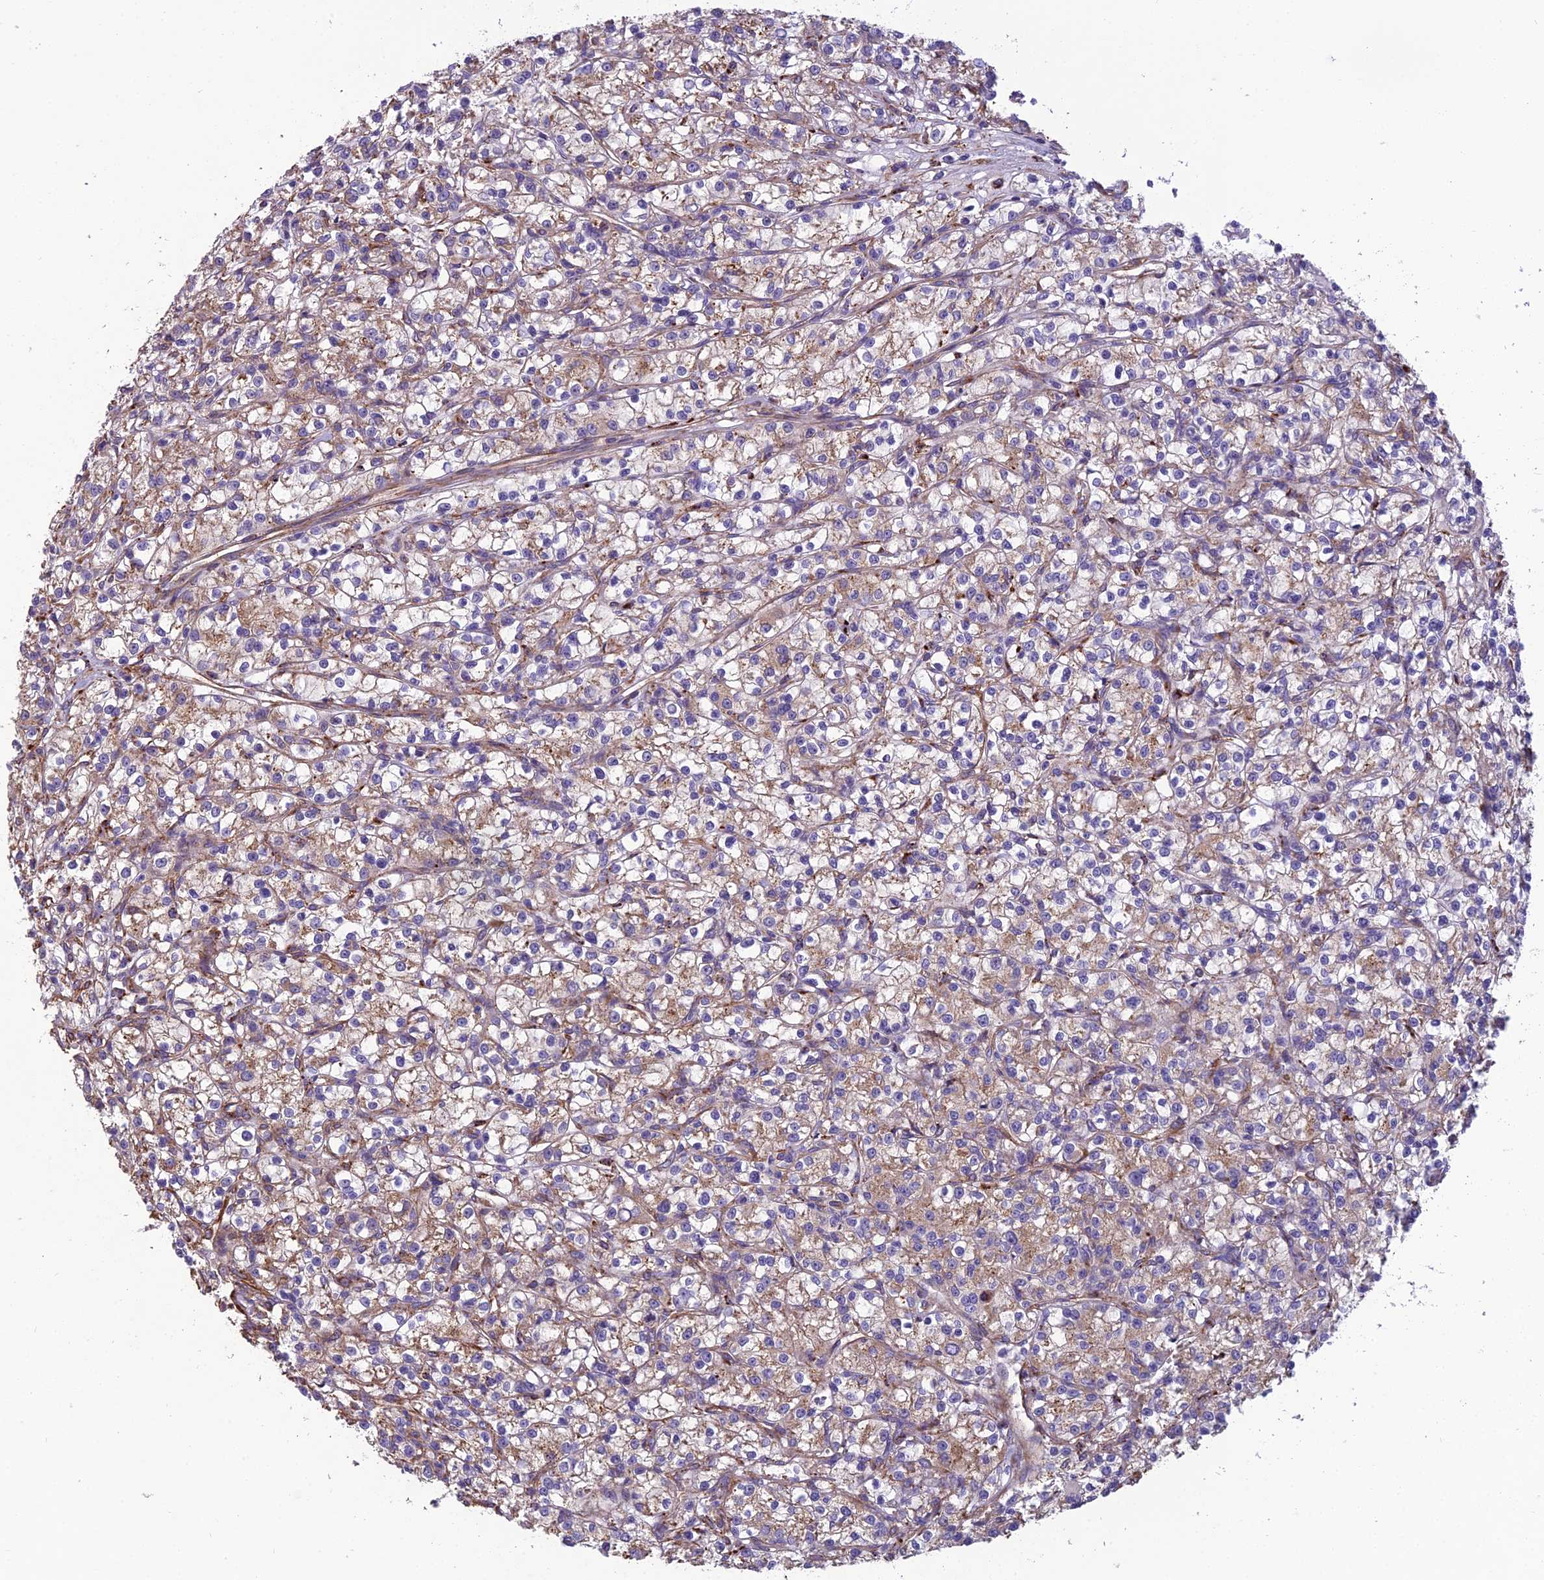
{"staining": {"intensity": "moderate", "quantity": "25%-75%", "location": "cytoplasmic/membranous"}, "tissue": "renal cancer", "cell_type": "Tumor cells", "image_type": "cancer", "snomed": [{"axis": "morphology", "description": "Adenocarcinoma, NOS"}, {"axis": "topography", "description": "Kidney"}], "caption": "Human renal cancer stained with a protein marker demonstrates moderate staining in tumor cells.", "gene": "SPDL1", "patient": {"sex": "female", "age": 59}}